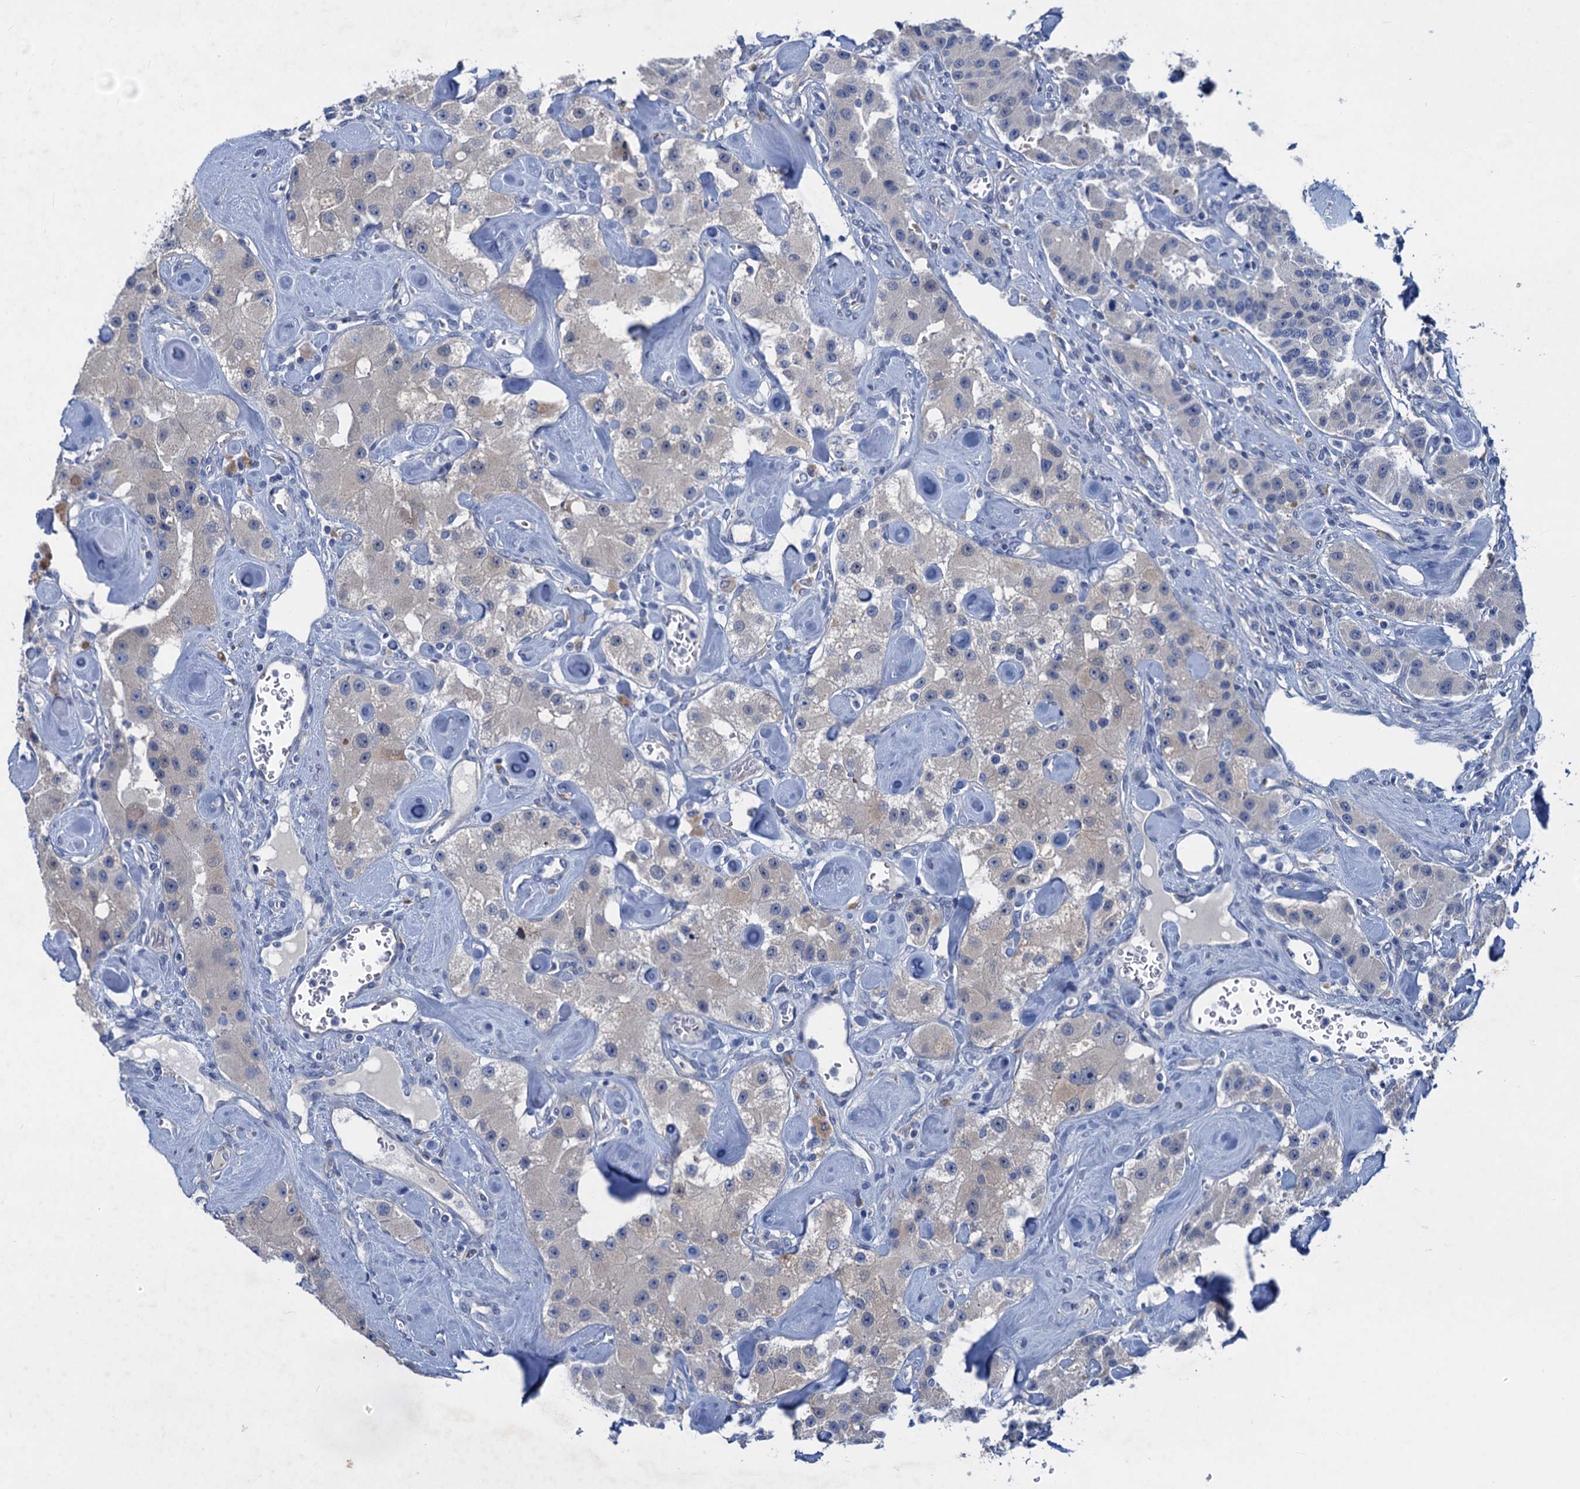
{"staining": {"intensity": "negative", "quantity": "none", "location": "none"}, "tissue": "carcinoid", "cell_type": "Tumor cells", "image_type": "cancer", "snomed": [{"axis": "morphology", "description": "Carcinoid, malignant, NOS"}, {"axis": "topography", "description": "Pancreas"}], "caption": "Protein analysis of malignant carcinoid displays no significant expression in tumor cells. (DAB immunohistochemistry, high magnification).", "gene": "RTKN2", "patient": {"sex": "male", "age": 41}}